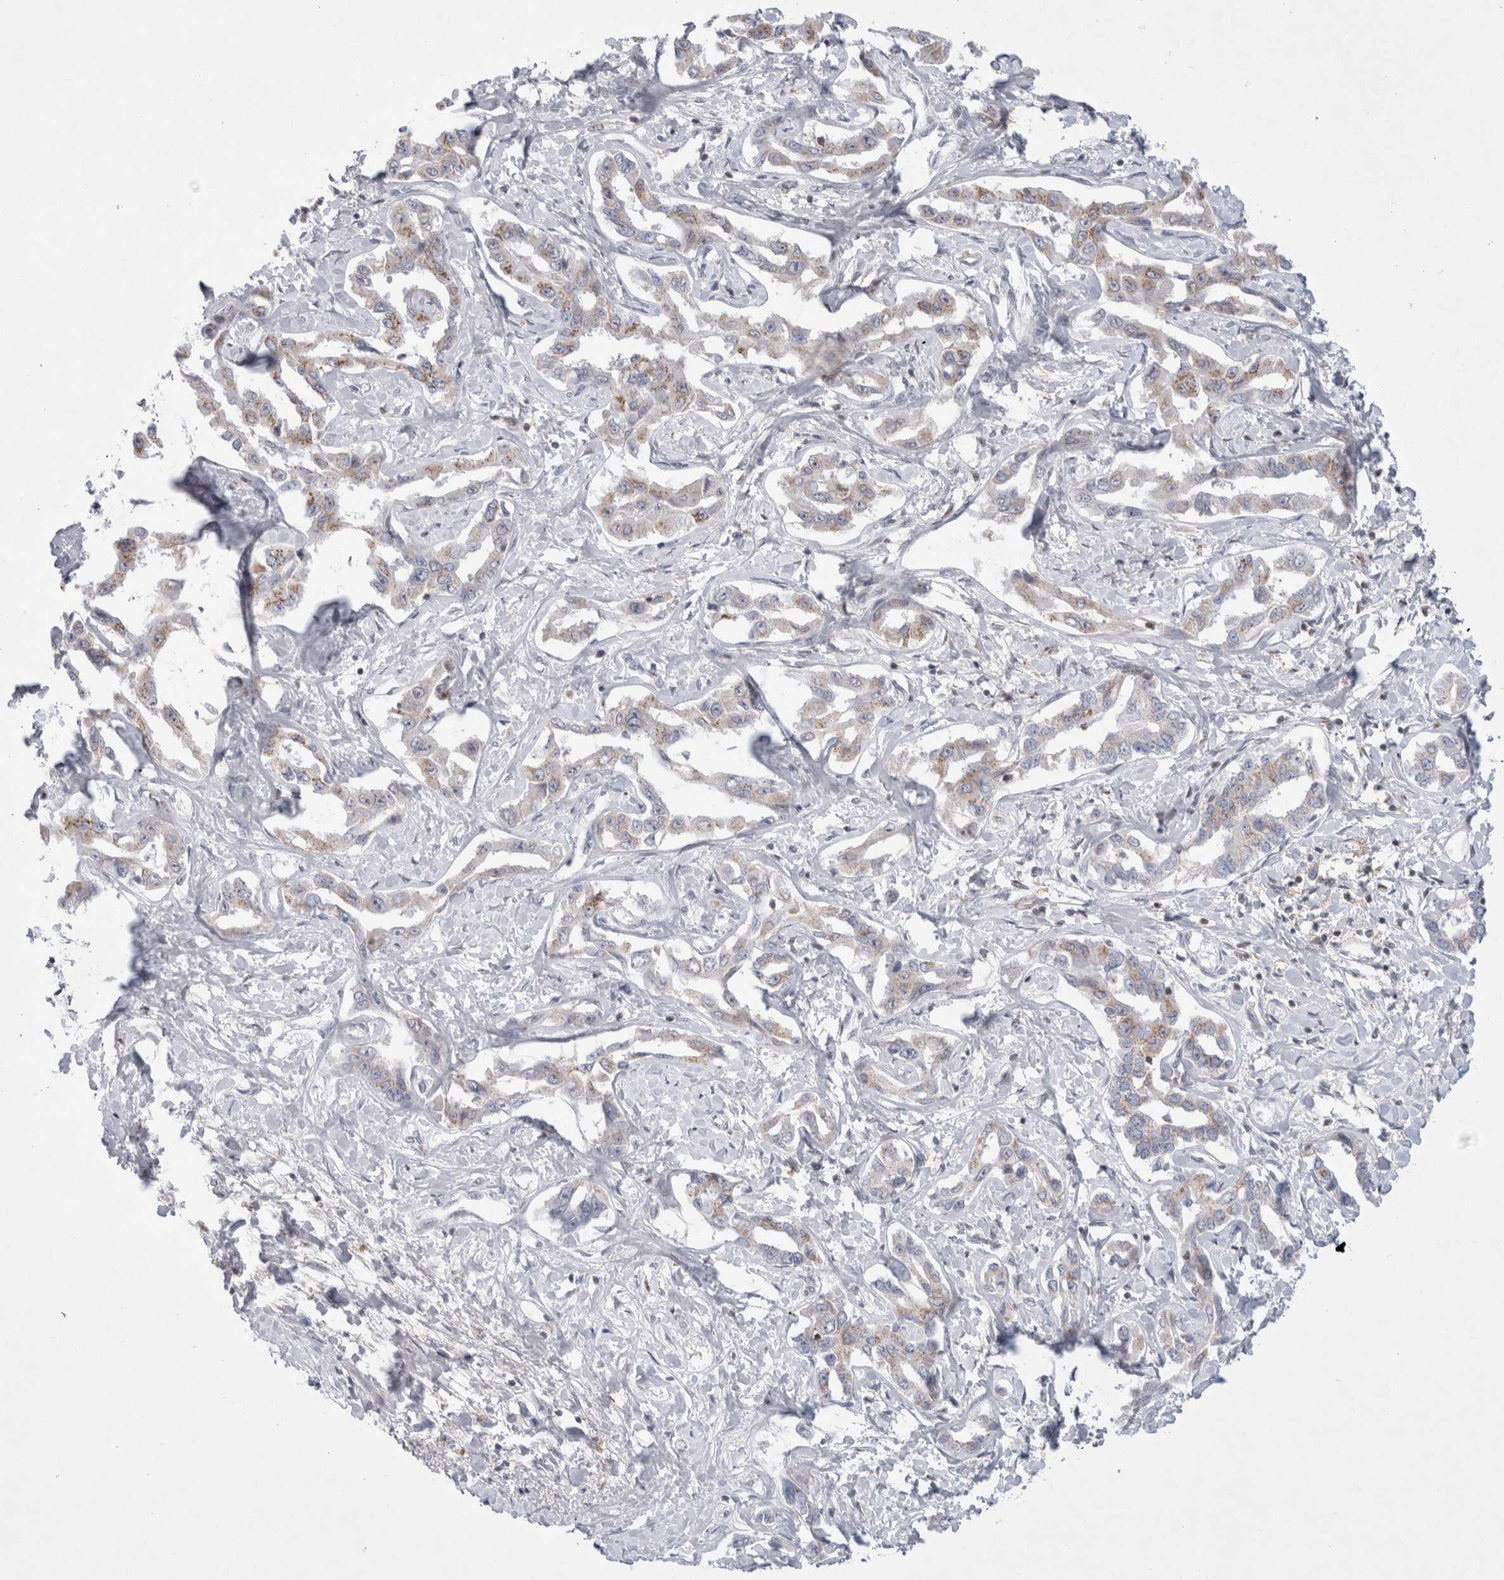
{"staining": {"intensity": "weak", "quantity": "25%-75%", "location": "cytoplasmic/membranous"}, "tissue": "liver cancer", "cell_type": "Tumor cells", "image_type": "cancer", "snomed": [{"axis": "morphology", "description": "Cholangiocarcinoma"}, {"axis": "topography", "description": "Liver"}], "caption": "A micrograph of liver cholangiocarcinoma stained for a protein reveals weak cytoplasmic/membranous brown staining in tumor cells.", "gene": "CERS5", "patient": {"sex": "male", "age": 59}}